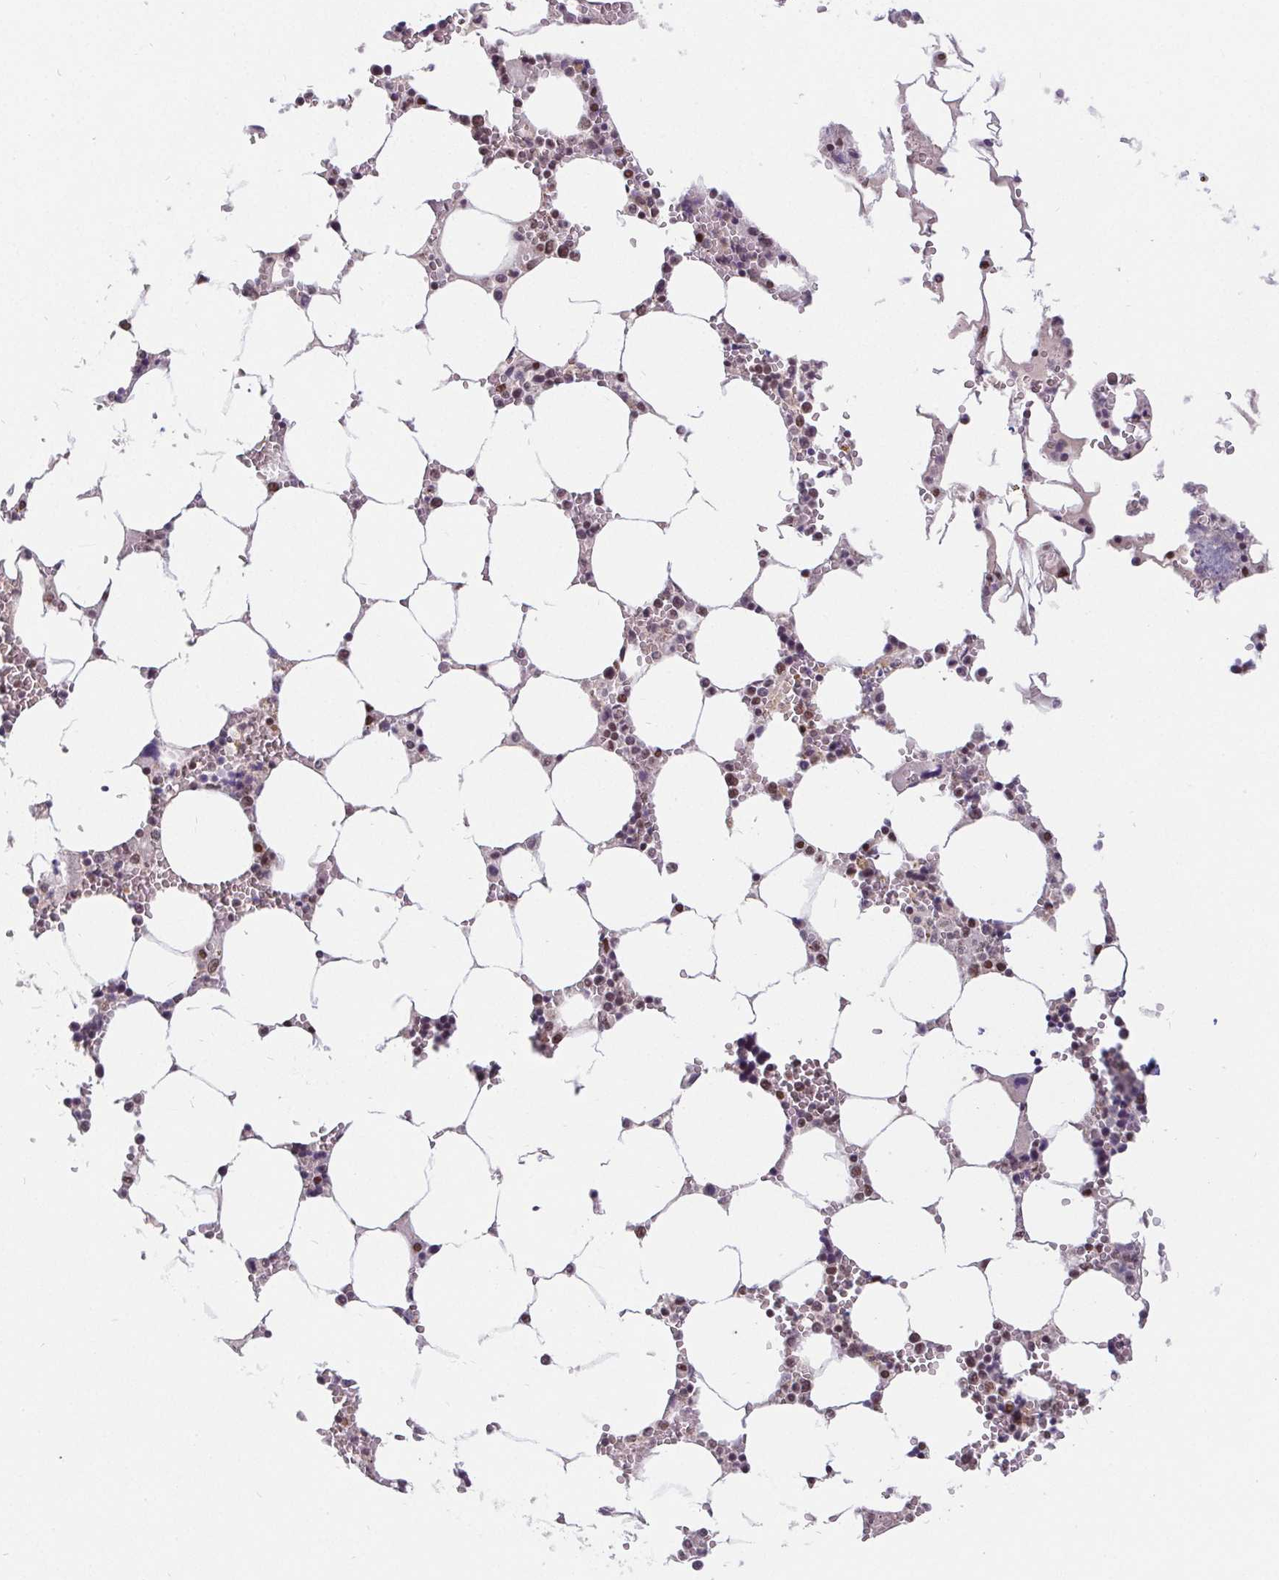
{"staining": {"intensity": "moderate", "quantity": "<25%", "location": "nuclear"}, "tissue": "bone marrow", "cell_type": "Hematopoietic cells", "image_type": "normal", "snomed": [{"axis": "morphology", "description": "Normal tissue, NOS"}, {"axis": "topography", "description": "Bone marrow"}], "caption": "Protein staining of benign bone marrow displays moderate nuclear staining in about <25% of hematopoietic cells. Using DAB (brown) and hematoxylin (blue) stains, captured at high magnification using brightfield microscopy.", "gene": "POU2F1", "patient": {"sex": "male", "age": 64}}